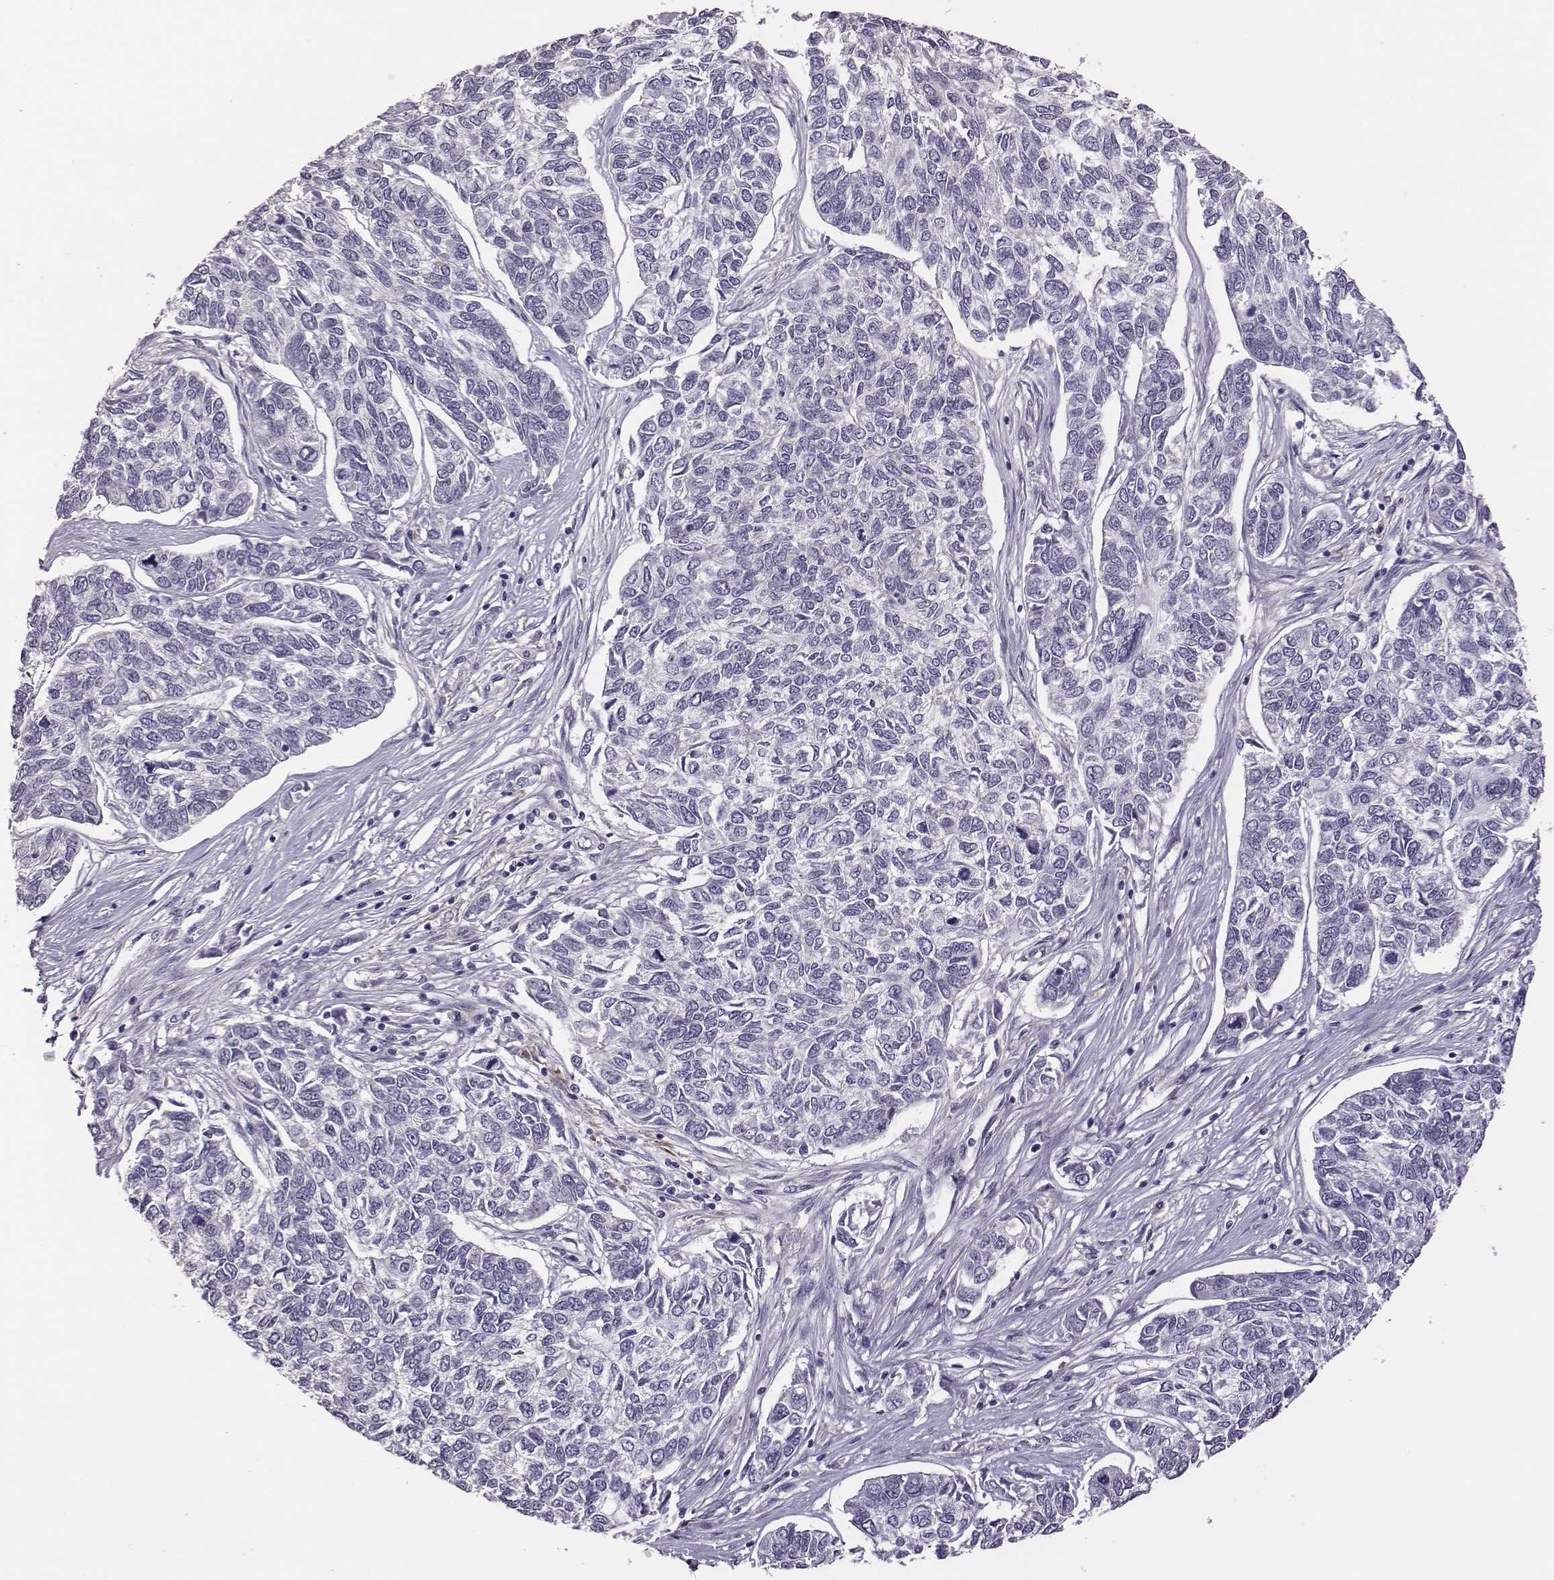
{"staining": {"intensity": "negative", "quantity": "none", "location": "none"}, "tissue": "skin cancer", "cell_type": "Tumor cells", "image_type": "cancer", "snomed": [{"axis": "morphology", "description": "Basal cell carcinoma"}, {"axis": "topography", "description": "Skin"}], "caption": "This photomicrograph is of skin cancer (basal cell carcinoma) stained with immunohistochemistry (IHC) to label a protein in brown with the nuclei are counter-stained blue. There is no staining in tumor cells. Nuclei are stained in blue.", "gene": "KMO", "patient": {"sex": "female", "age": 65}}